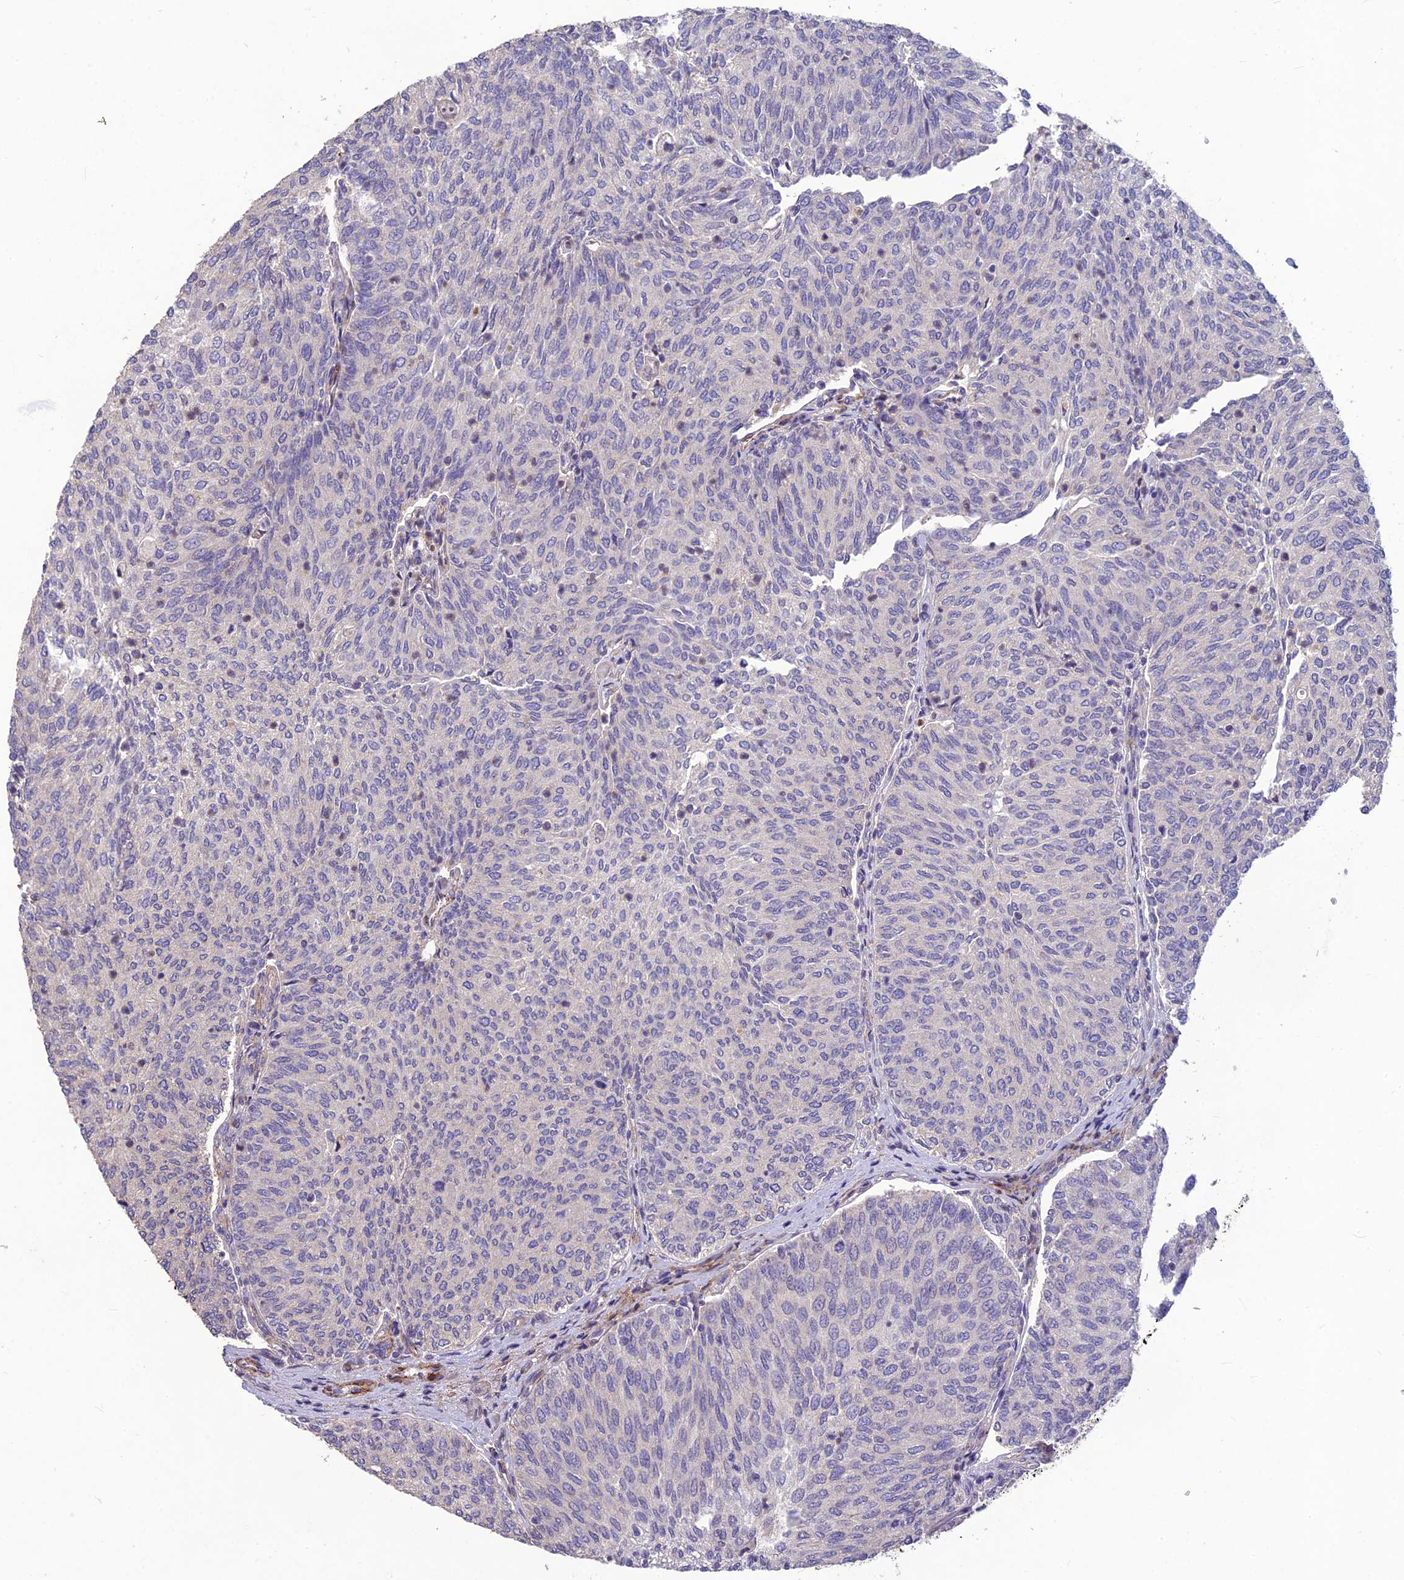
{"staining": {"intensity": "negative", "quantity": "none", "location": "none"}, "tissue": "urothelial cancer", "cell_type": "Tumor cells", "image_type": "cancer", "snomed": [{"axis": "morphology", "description": "Urothelial carcinoma, High grade"}, {"axis": "topography", "description": "Urinary bladder"}], "caption": "The immunohistochemistry histopathology image has no significant staining in tumor cells of urothelial cancer tissue. (Stains: DAB IHC with hematoxylin counter stain, Microscopy: brightfield microscopy at high magnification).", "gene": "CLUH", "patient": {"sex": "female", "age": 79}}